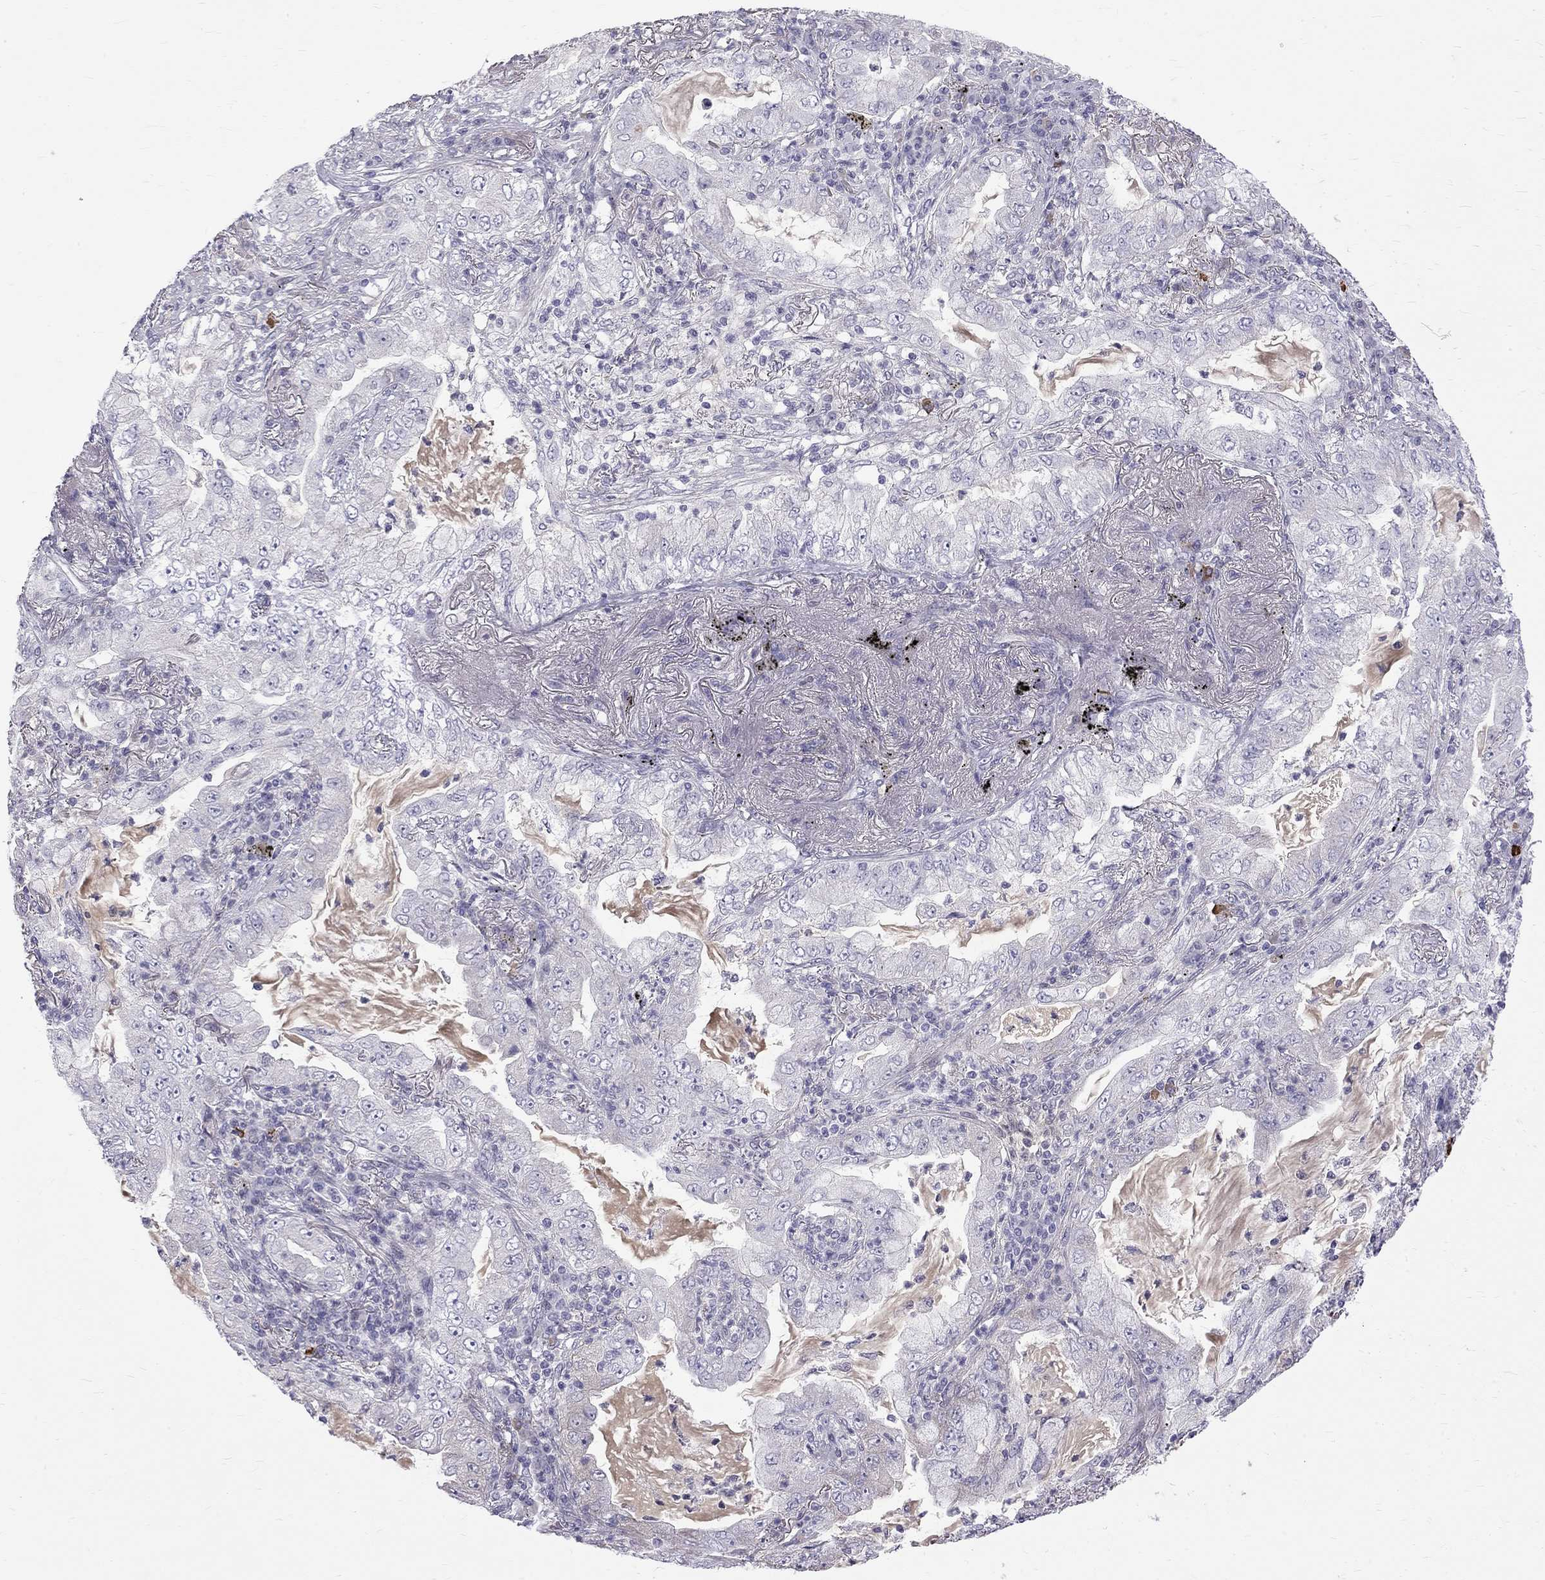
{"staining": {"intensity": "negative", "quantity": "none", "location": "none"}, "tissue": "lung cancer", "cell_type": "Tumor cells", "image_type": "cancer", "snomed": [{"axis": "morphology", "description": "Adenocarcinoma, NOS"}, {"axis": "topography", "description": "Lung"}], "caption": "The image reveals no significant staining in tumor cells of lung cancer (adenocarcinoma).", "gene": "RTL9", "patient": {"sex": "female", "age": 73}}